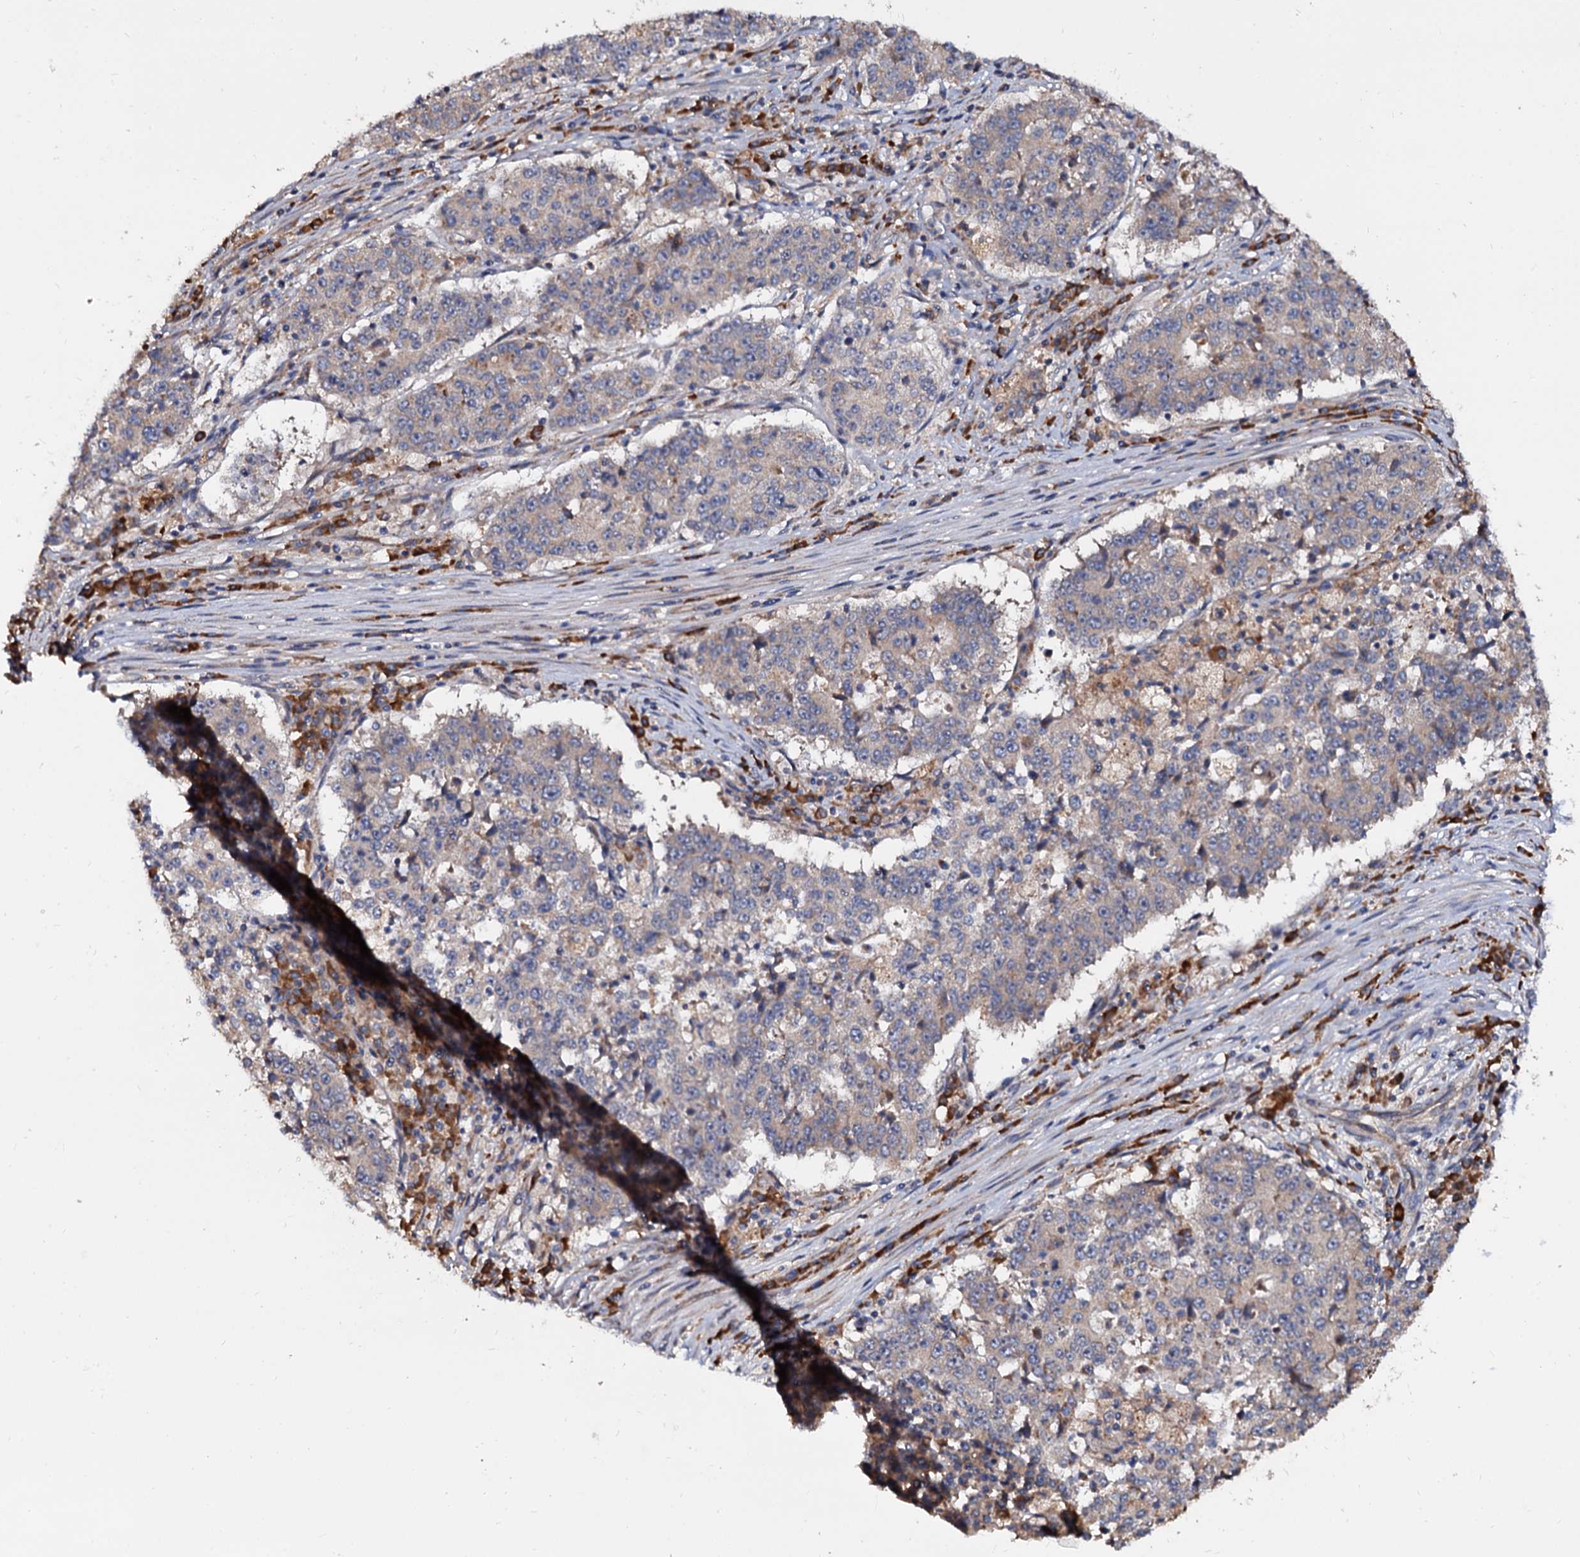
{"staining": {"intensity": "negative", "quantity": "none", "location": "none"}, "tissue": "stomach cancer", "cell_type": "Tumor cells", "image_type": "cancer", "snomed": [{"axis": "morphology", "description": "Adenocarcinoma, NOS"}, {"axis": "topography", "description": "Stomach"}], "caption": "The histopathology image demonstrates no staining of tumor cells in stomach adenocarcinoma.", "gene": "WWC3", "patient": {"sex": "male", "age": 59}}